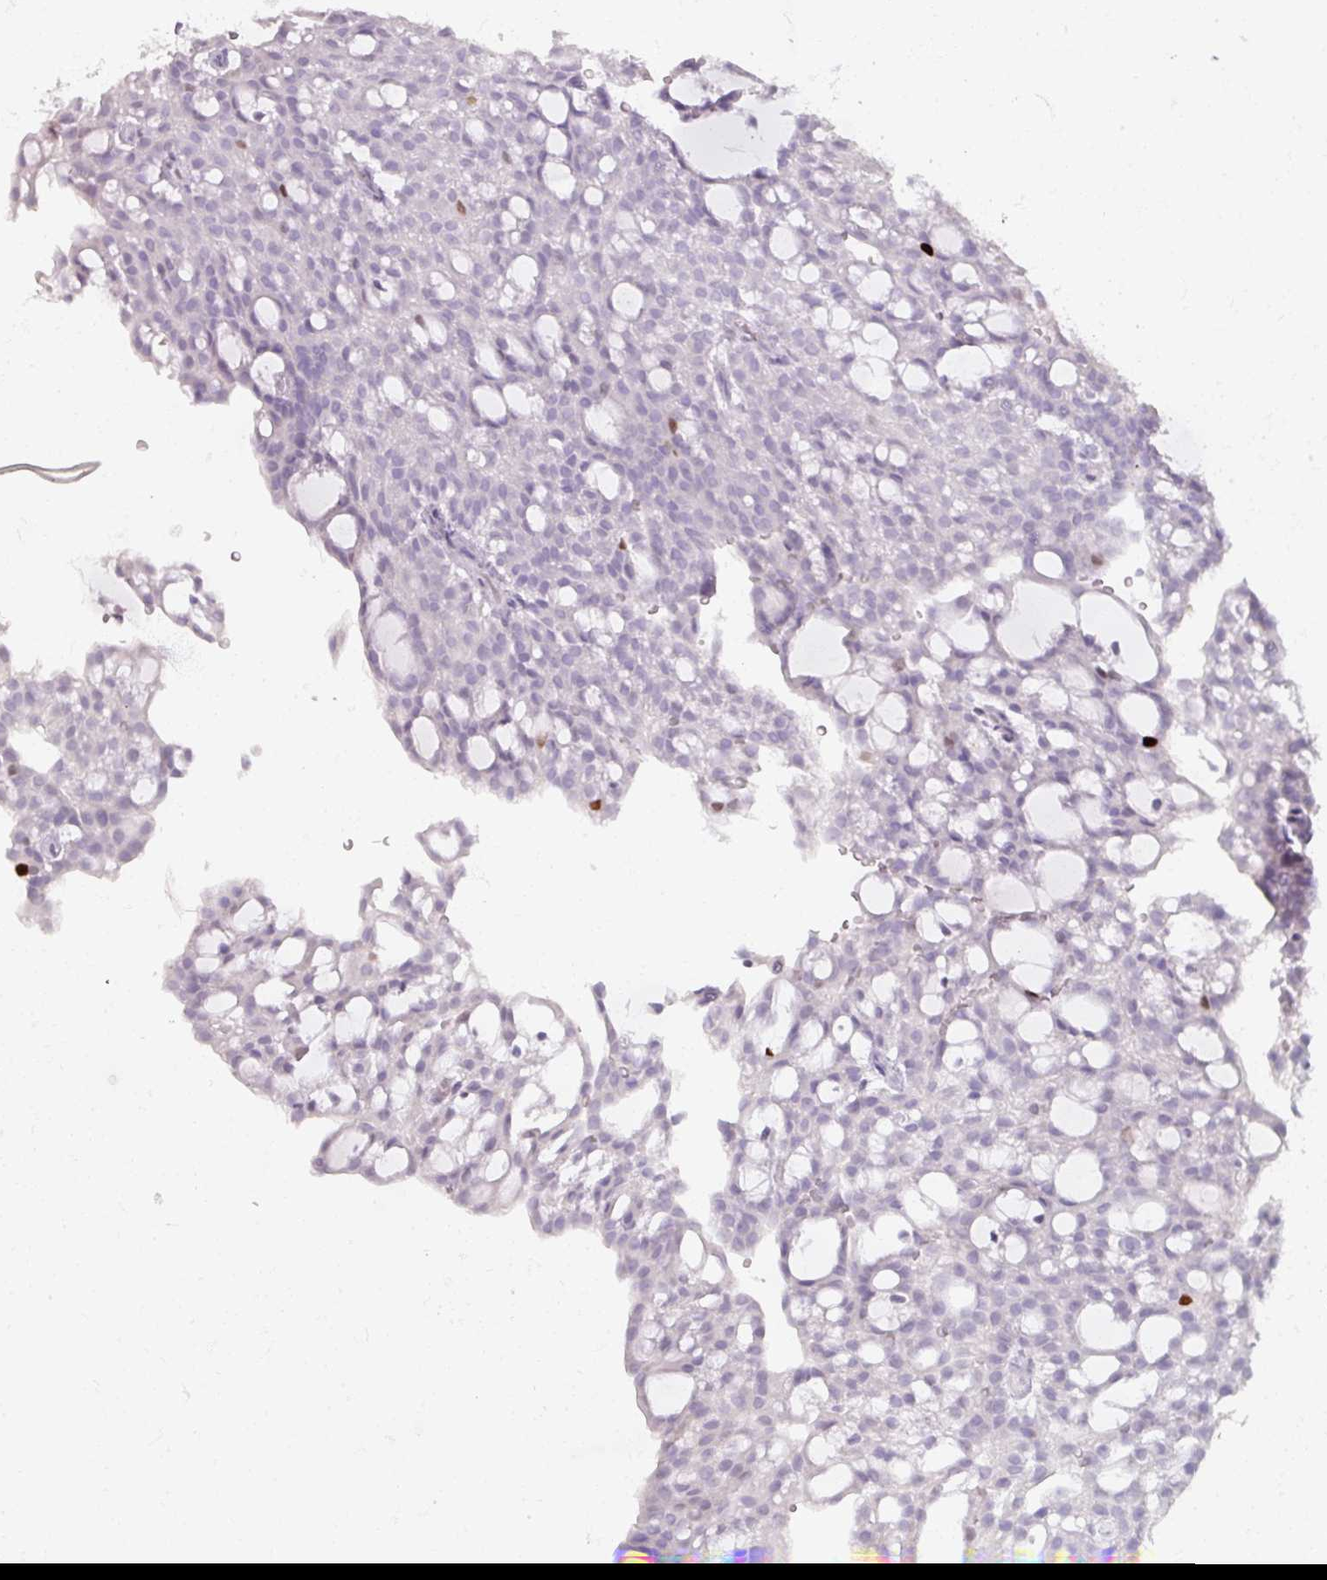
{"staining": {"intensity": "negative", "quantity": "none", "location": "none"}, "tissue": "renal cancer", "cell_type": "Tumor cells", "image_type": "cancer", "snomed": [{"axis": "morphology", "description": "Adenocarcinoma, NOS"}, {"axis": "topography", "description": "Kidney"}], "caption": "An immunohistochemistry (IHC) histopathology image of adenocarcinoma (renal) is shown. There is no staining in tumor cells of adenocarcinoma (renal).", "gene": "ATAD2", "patient": {"sex": "male", "age": 63}}